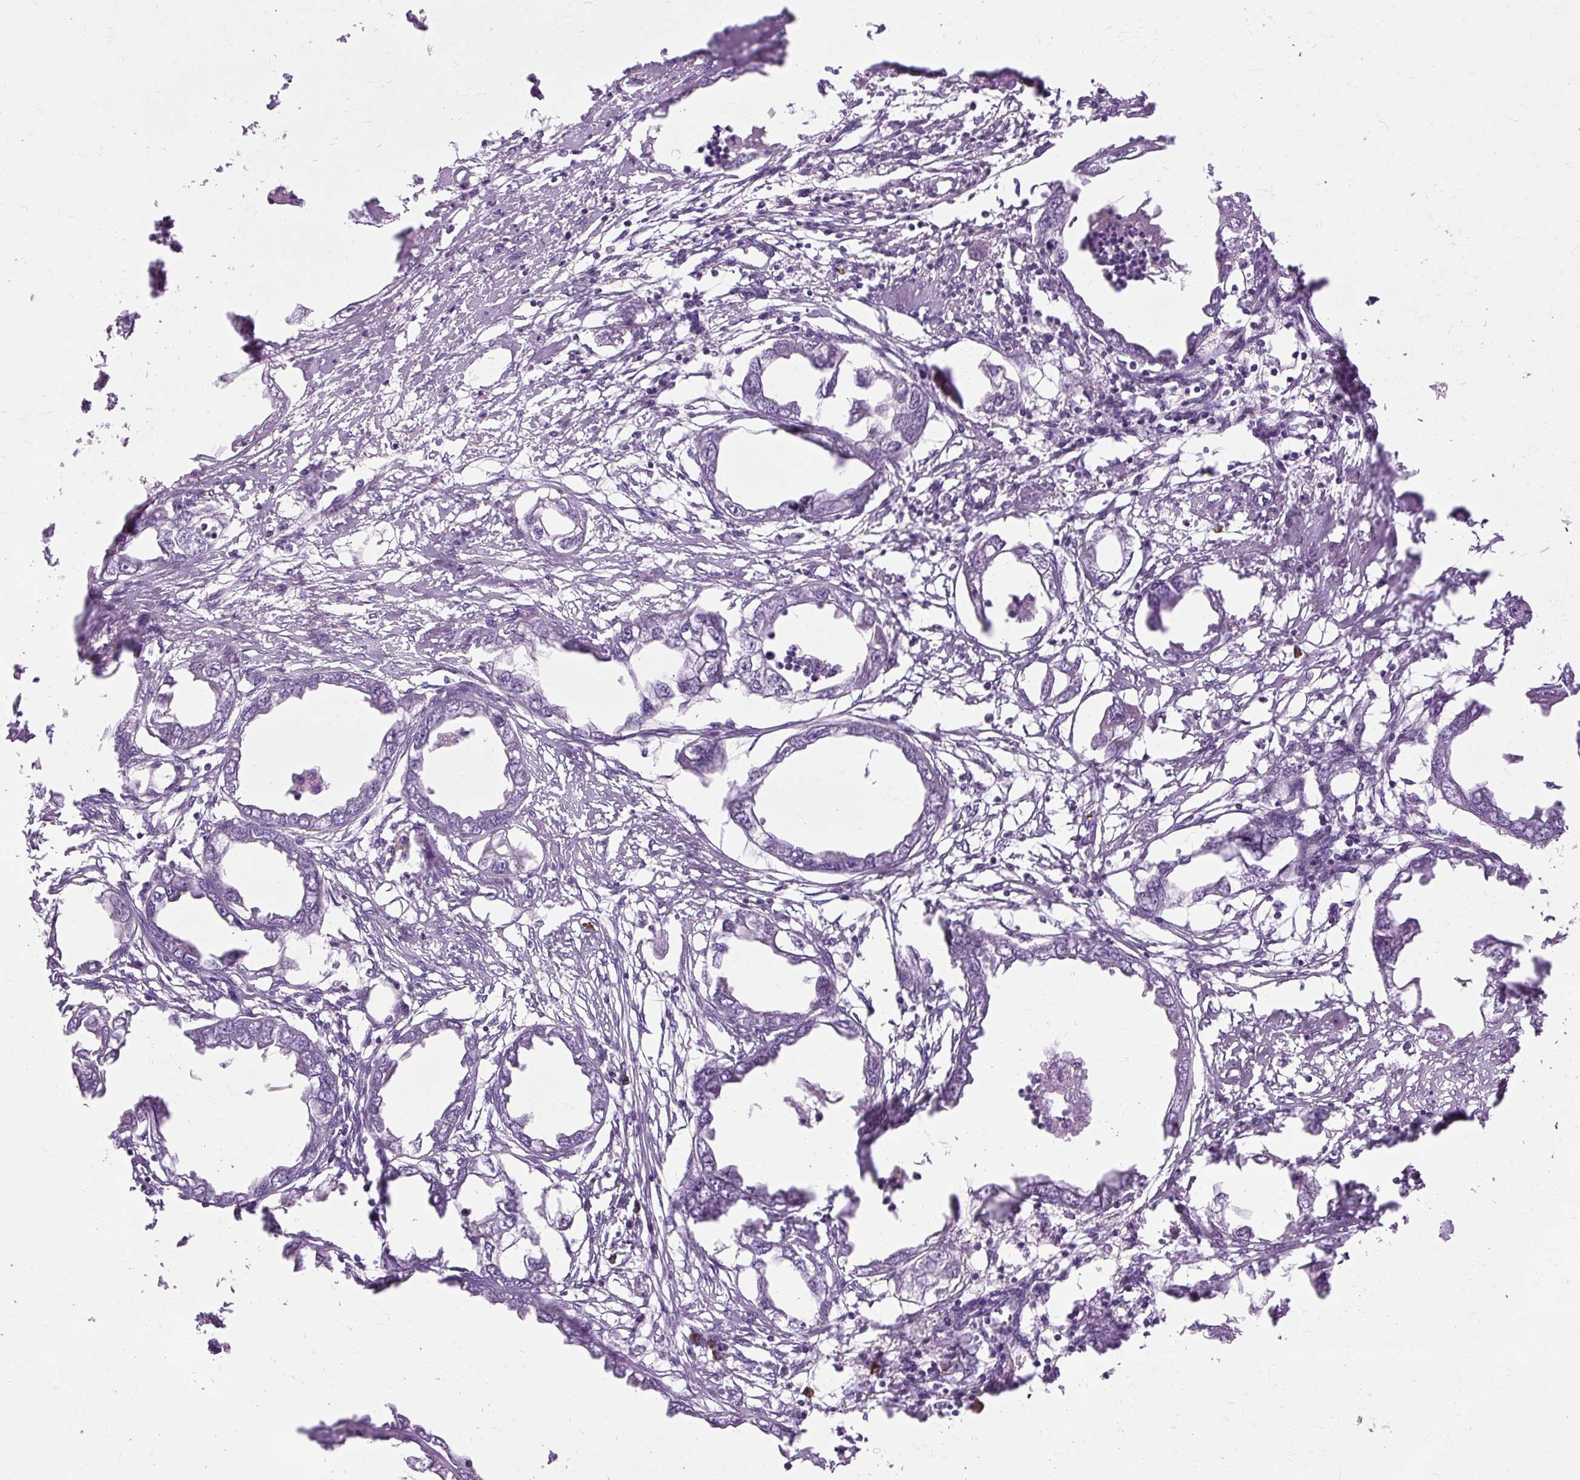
{"staining": {"intensity": "negative", "quantity": "none", "location": "none"}, "tissue": "endometrial cancer", "cell_type": "Tumor cells", "image_type": "cancer", "snomed": [{"axis": "morphology", "description": "Adenocarcinoma, NOS"}, {"axis": "morphology", "description": "Adenocarcinoma, metastatic, NOS"}, {"axis": "topography", "description": "Adipose tissue"}, {"axis": "topography", "description": "Endometrium"}], "caption": "An immunohistochemistry (IHC) histopathology image of endometrial adenocarcinoma is shown. There is no staining in tumor cells of endometrial adenocarcinoma.", "gene": "ARRDC2", "patient": {"sex": "female", "age": 67}}